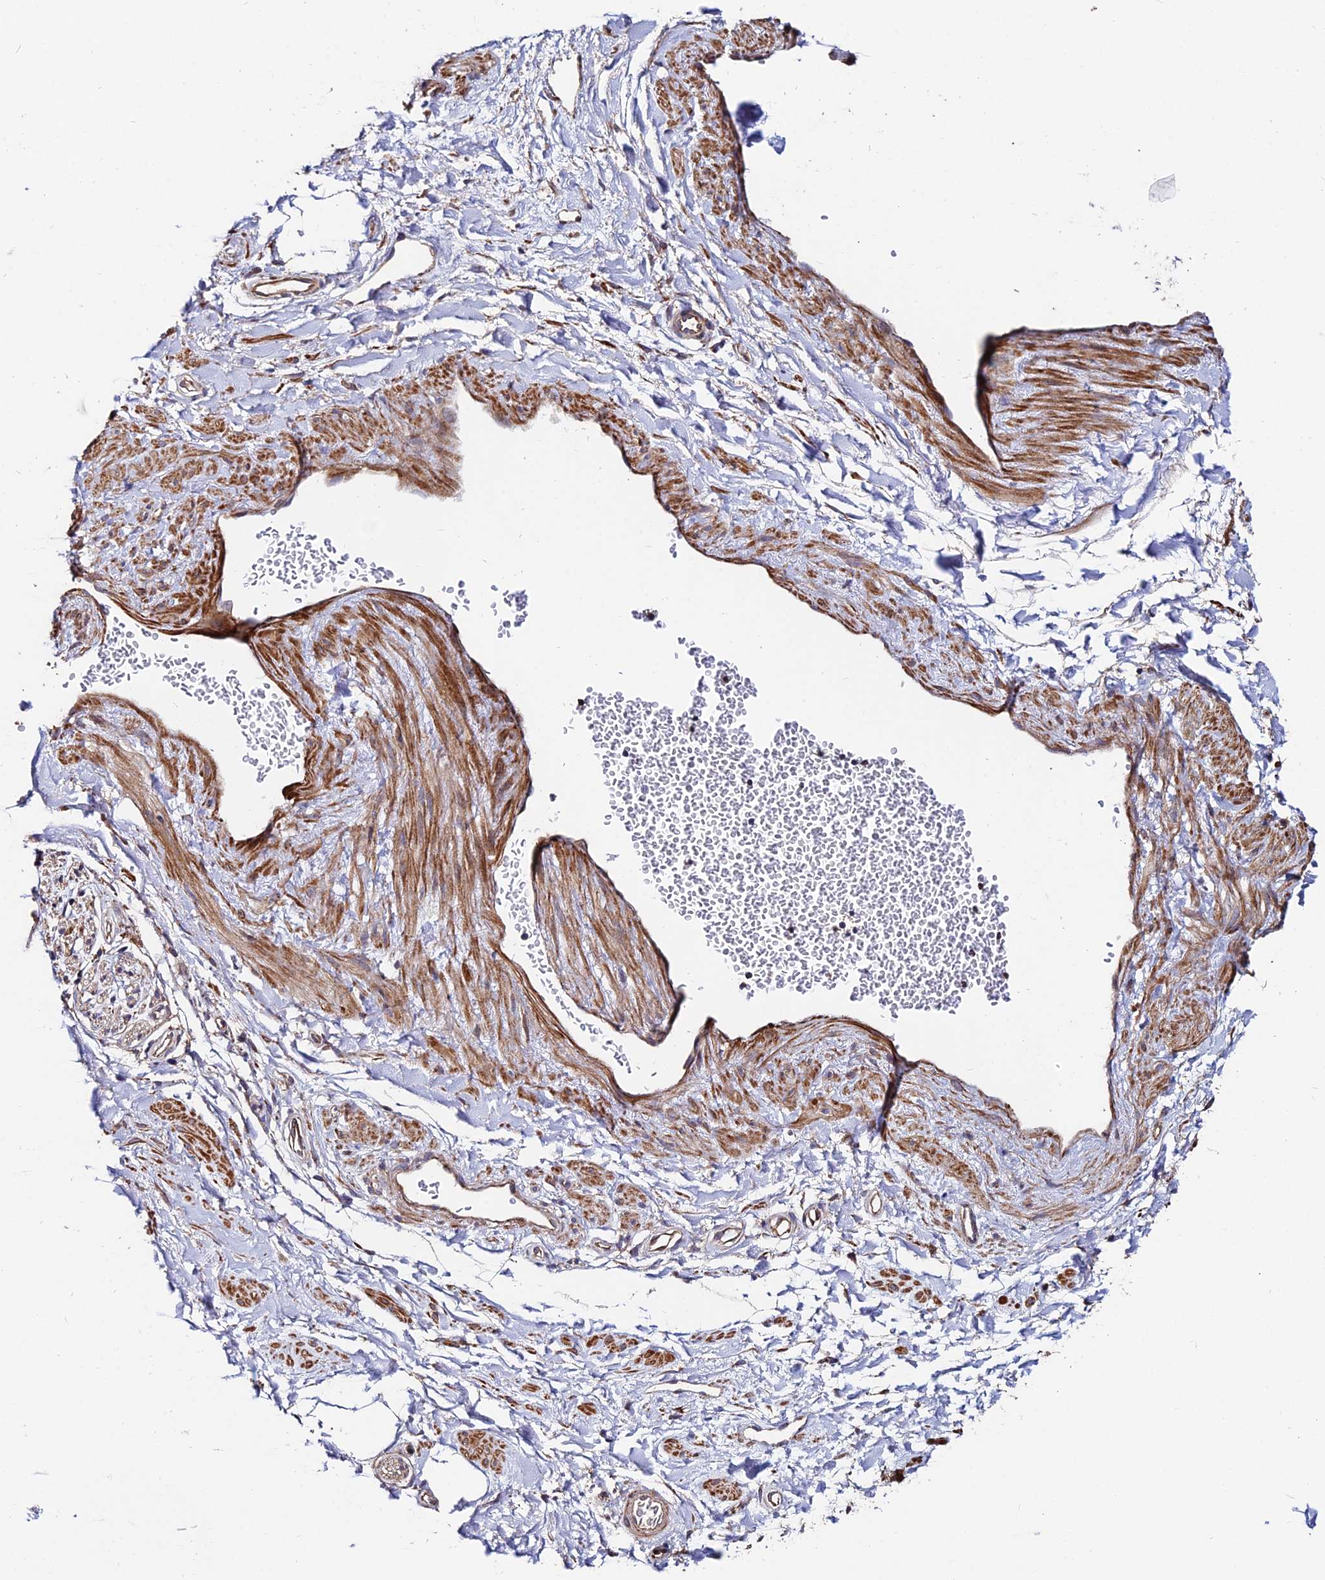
{"staining": {"intensity": "strong", "quantity": ">75%", "location": "cytoplasmic/membranous"}, "tissue": "adipose tissue", "cell_type": "Adipocytes", "image_type": "normal", "snomed": [{"axis": "morphology", "description": "Normal tissue, NOS"}, {"axis": "topography", "description": "Soft tissue"}, {"axis": "topography", "description": "Adipose tissue"}, {"axis": "topography", "description": "Vascular tissue"}, {"axis": "topography", "description": "Peripheral nerve tissue"}], "caption": "Protein analysis of benign adipose tissue exhibits strong cytoplasmic/membranous positivity in about >75% of adipocytes.", "gene": "ACTR5", "patient": {"sex": "male", "age": 74}}